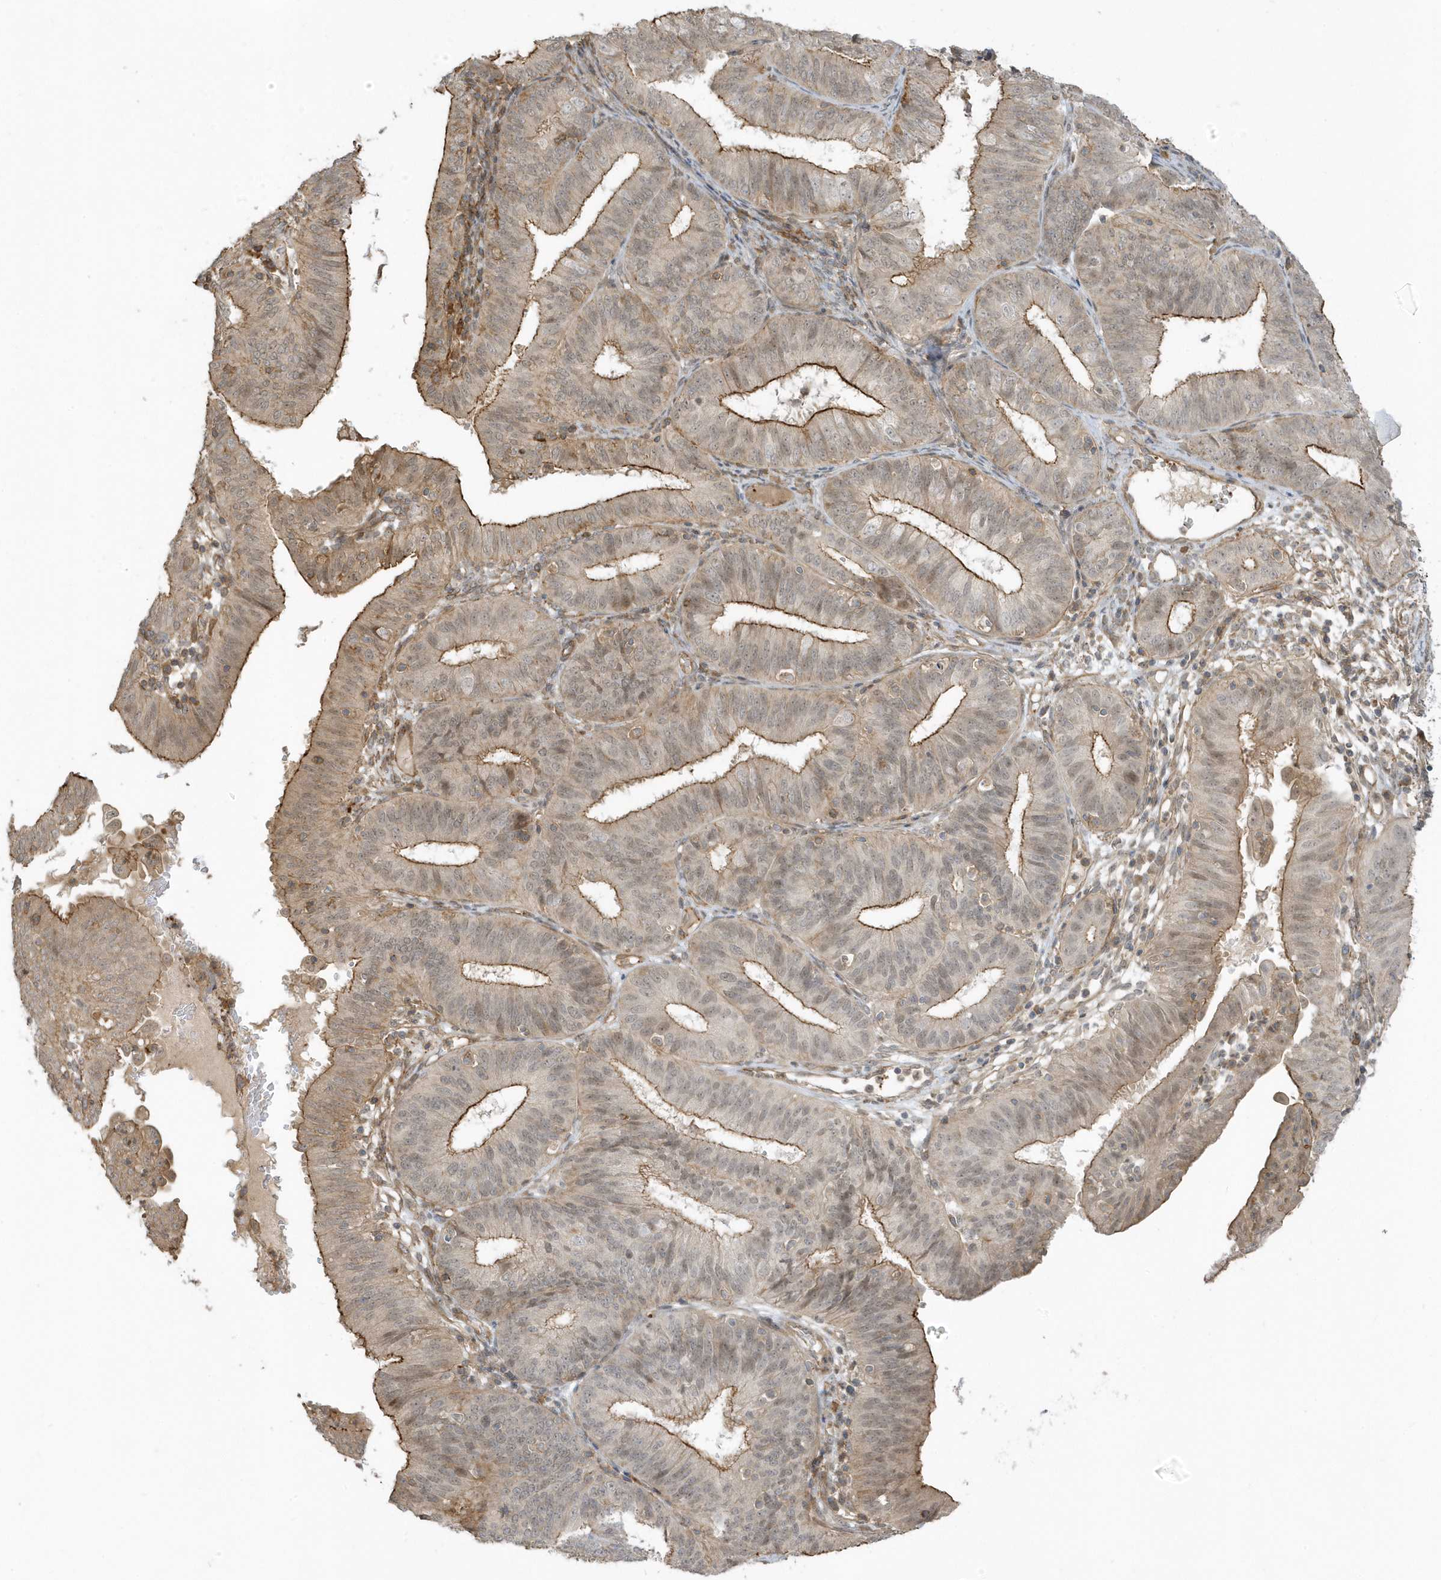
{"staining": {"intensity": "strong", "quantity": "25%-75%", "location": "cytoplasmic/membranous"}, "tissue": "endometrial cancer", "cell_type": "Tumor cells", "image_type": "cancer", "snomed": [{"axis": "morphology", "description": "Adenocarcinoma, NOS"}, {"axis": "topography", "description": "Endometrium"}], "caption": "The micrograph displays a brown stain indicating the presence of a protein in the cytoplasmic/membranous of tumor cells in endometrial adenocarcinoma. (IHC, brightfield microscopy, high magnification).", "gene": "ZBTB8A", "patient": {"sex": "female", "age": 51}}